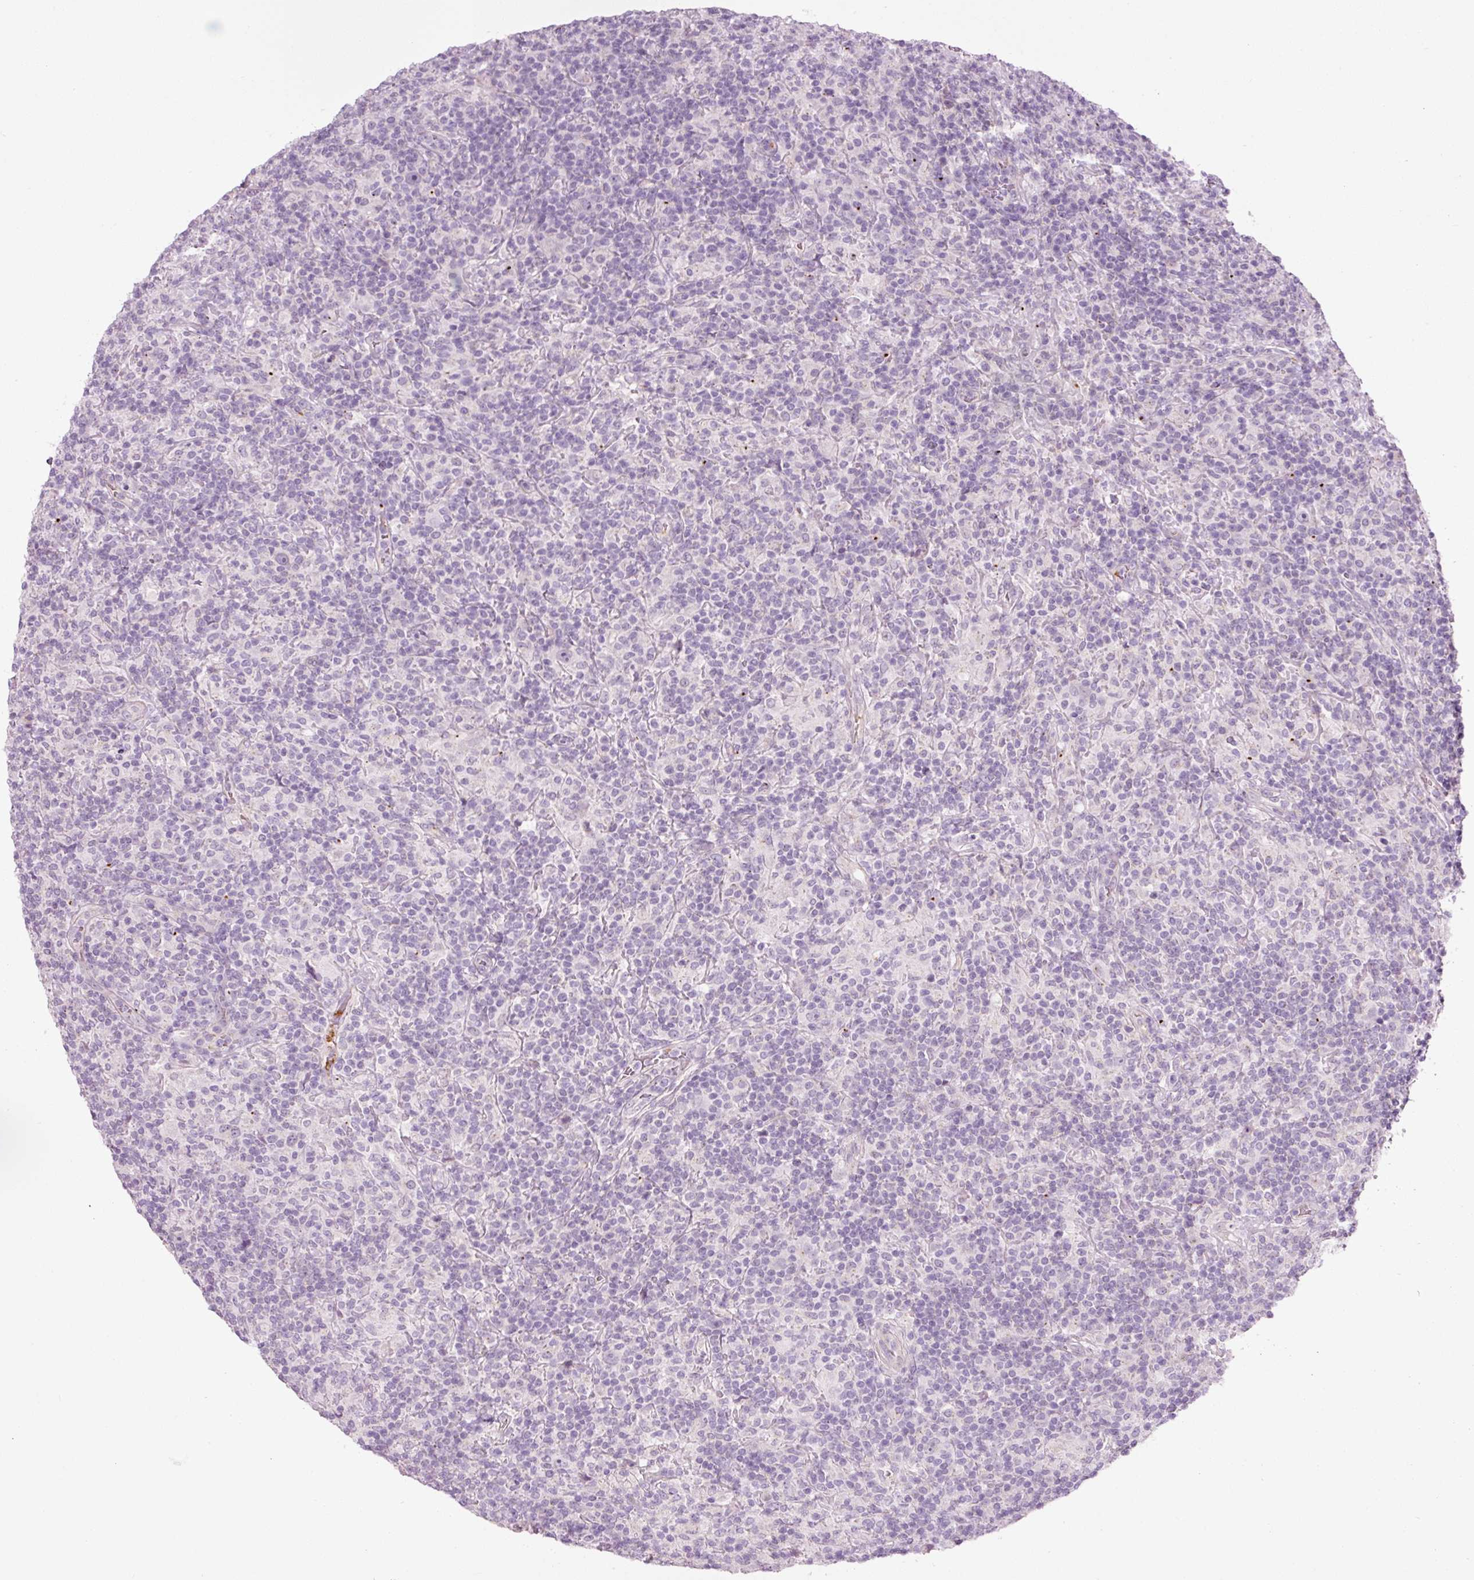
{"staining": {"intensity": "negative", "quantity": "none", "location": "none"}, "tissue": "lymphoma", "cell_type": "Tumor cells", "image_type": "cancer", "snomed": [{"axis": "morphology", "description": "Hodgkin's disease, NOS"}, {"axis": "topography", "description": "Lymph node"}], "caption": "An IHC histopathology image of lymphoma is shown. There is no staining in tumor cells of lymphoma.", "gene": "HSPA4L", "patient": {"sex": "male", "age": 70}}